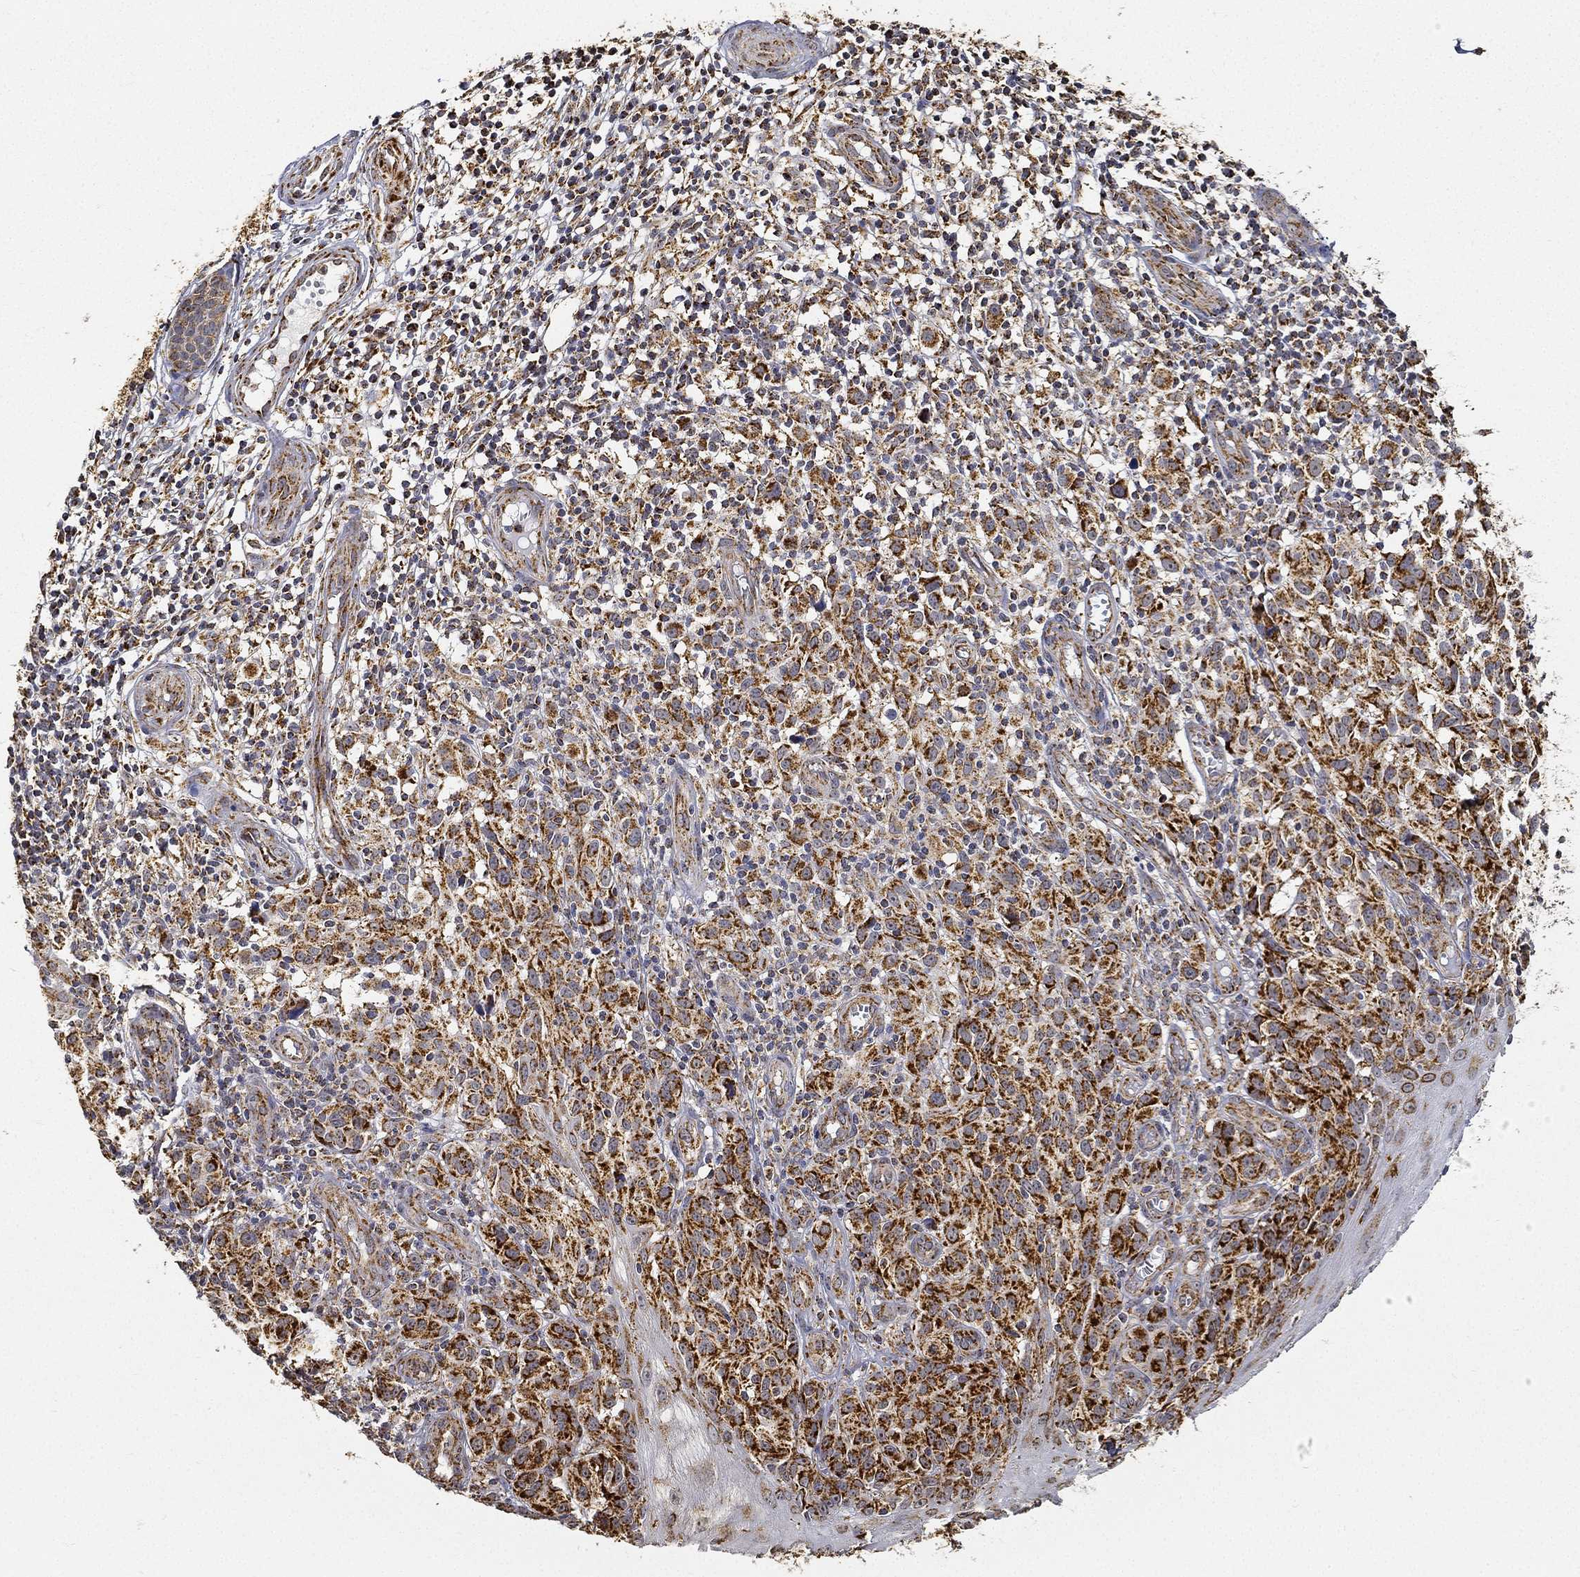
{"staining": {"intensity": "strong", "quantity": "25%-75%", "location": "cytoplasmic/membranous"}, "tissue": "melanoma", "cell_type": "Tumor cells", "image_type": "cancer", "snomed": [{"axis": "morphology", "description": "Malignant melanoma, NOS"}, {"axis": "topography", "description": "Skin"}], "caption": "Tumor cells display high levels of strong cytoplasmic/membranous expression in approximately 25%-75% of cells in melanoma. (Brightfield microscopy of DAB IHC at high magnification).", "gene": "NDUFAB1", "patient": {"sex": "female", "age": 53}}